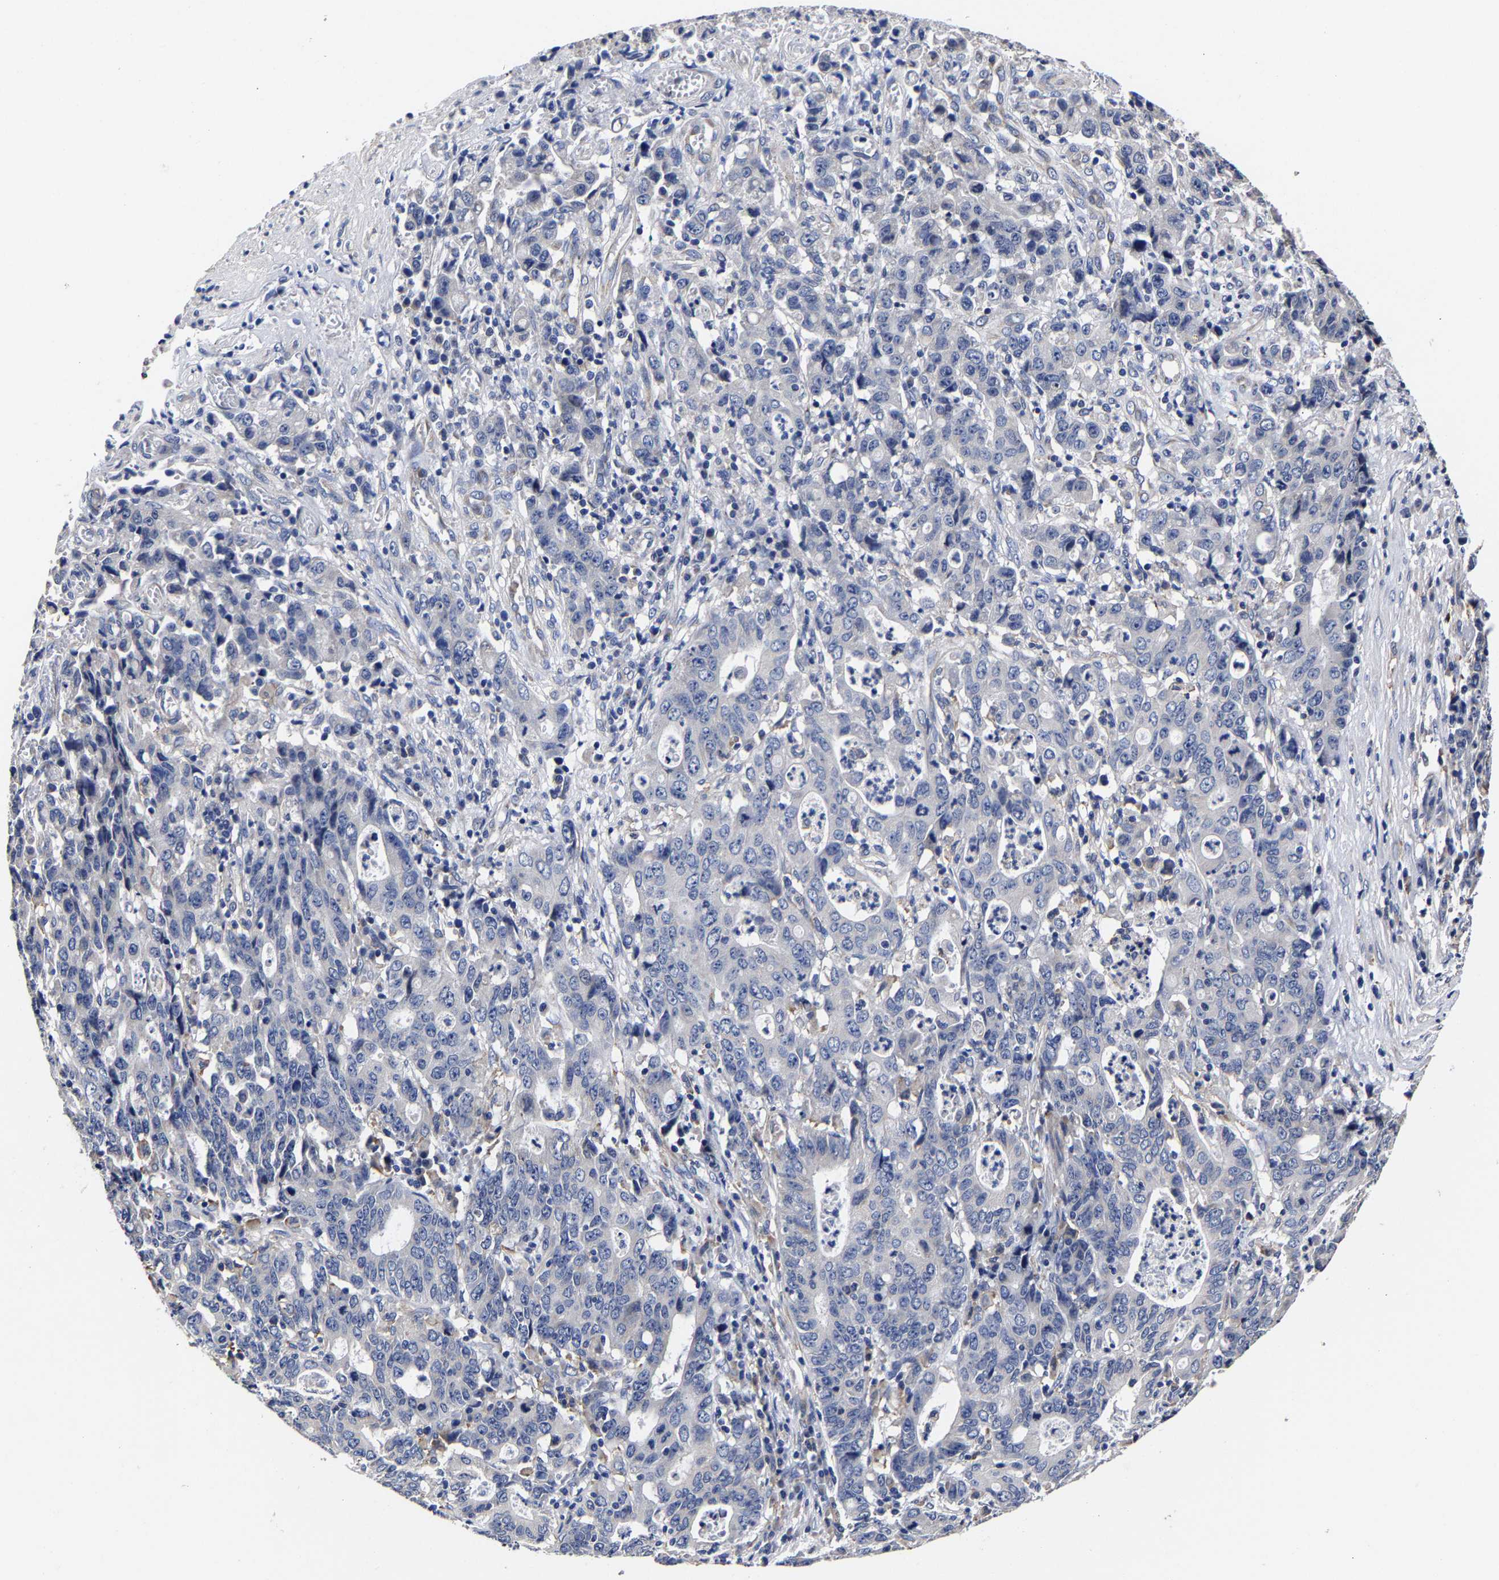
{"staining": {"intensity": "negative", "quantity": "none", "location": "none"}, "tissue": "stomach cancer", "cell_type": "Tumor cells", "image_type": "cancer", "snomed": [{"axis": "morphology", "description": "Adenocarcinoma, NOS"}, {"axis": "topography", "description": "Stomach, upper"}], "caption": "A histopathology image of human stomach cancer (adenocarcinoma) is negative for staining in tumor cells.", "gene": "AASS", "patient": {"sex": "male", "age": 69}}